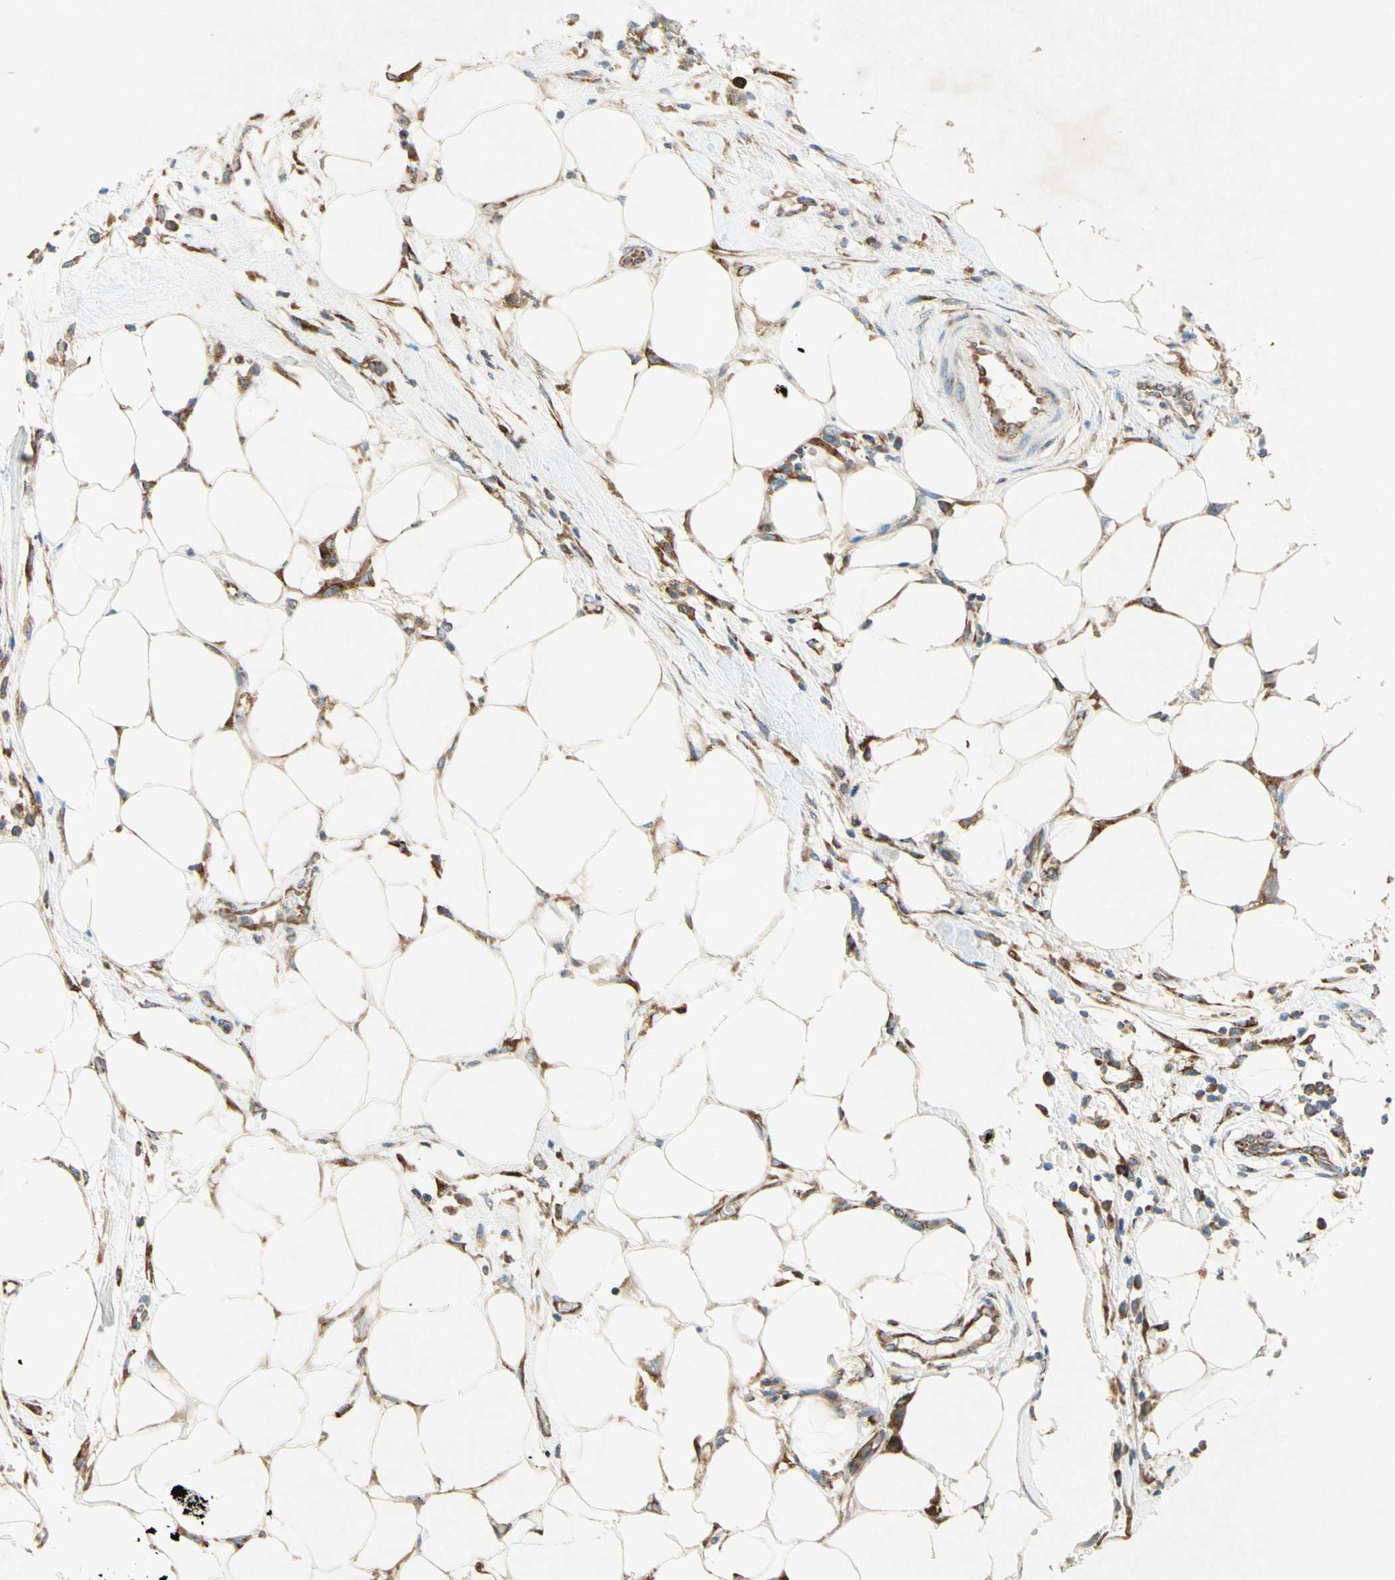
{"staining": {"intensity": "moderate", "quantity": ">75%", "location": "cytoplasmic/membranous"}, "tissue": "pancreatic cancer", "cell_type": "Tumor cells", "image_type": "cancer", "snomed": [{"axis": "morphology", "description": "Adenocarcinoma, NOS"}, {"axis": "topography", "description": "Pancreas"}], "caption": "Human adenocarcinoma (pancreatic) stained with a protein marker reveals moderate staining in tumor cells.", "gene": "PABPC1", "patient": {"sex": "female", "age": 71}}